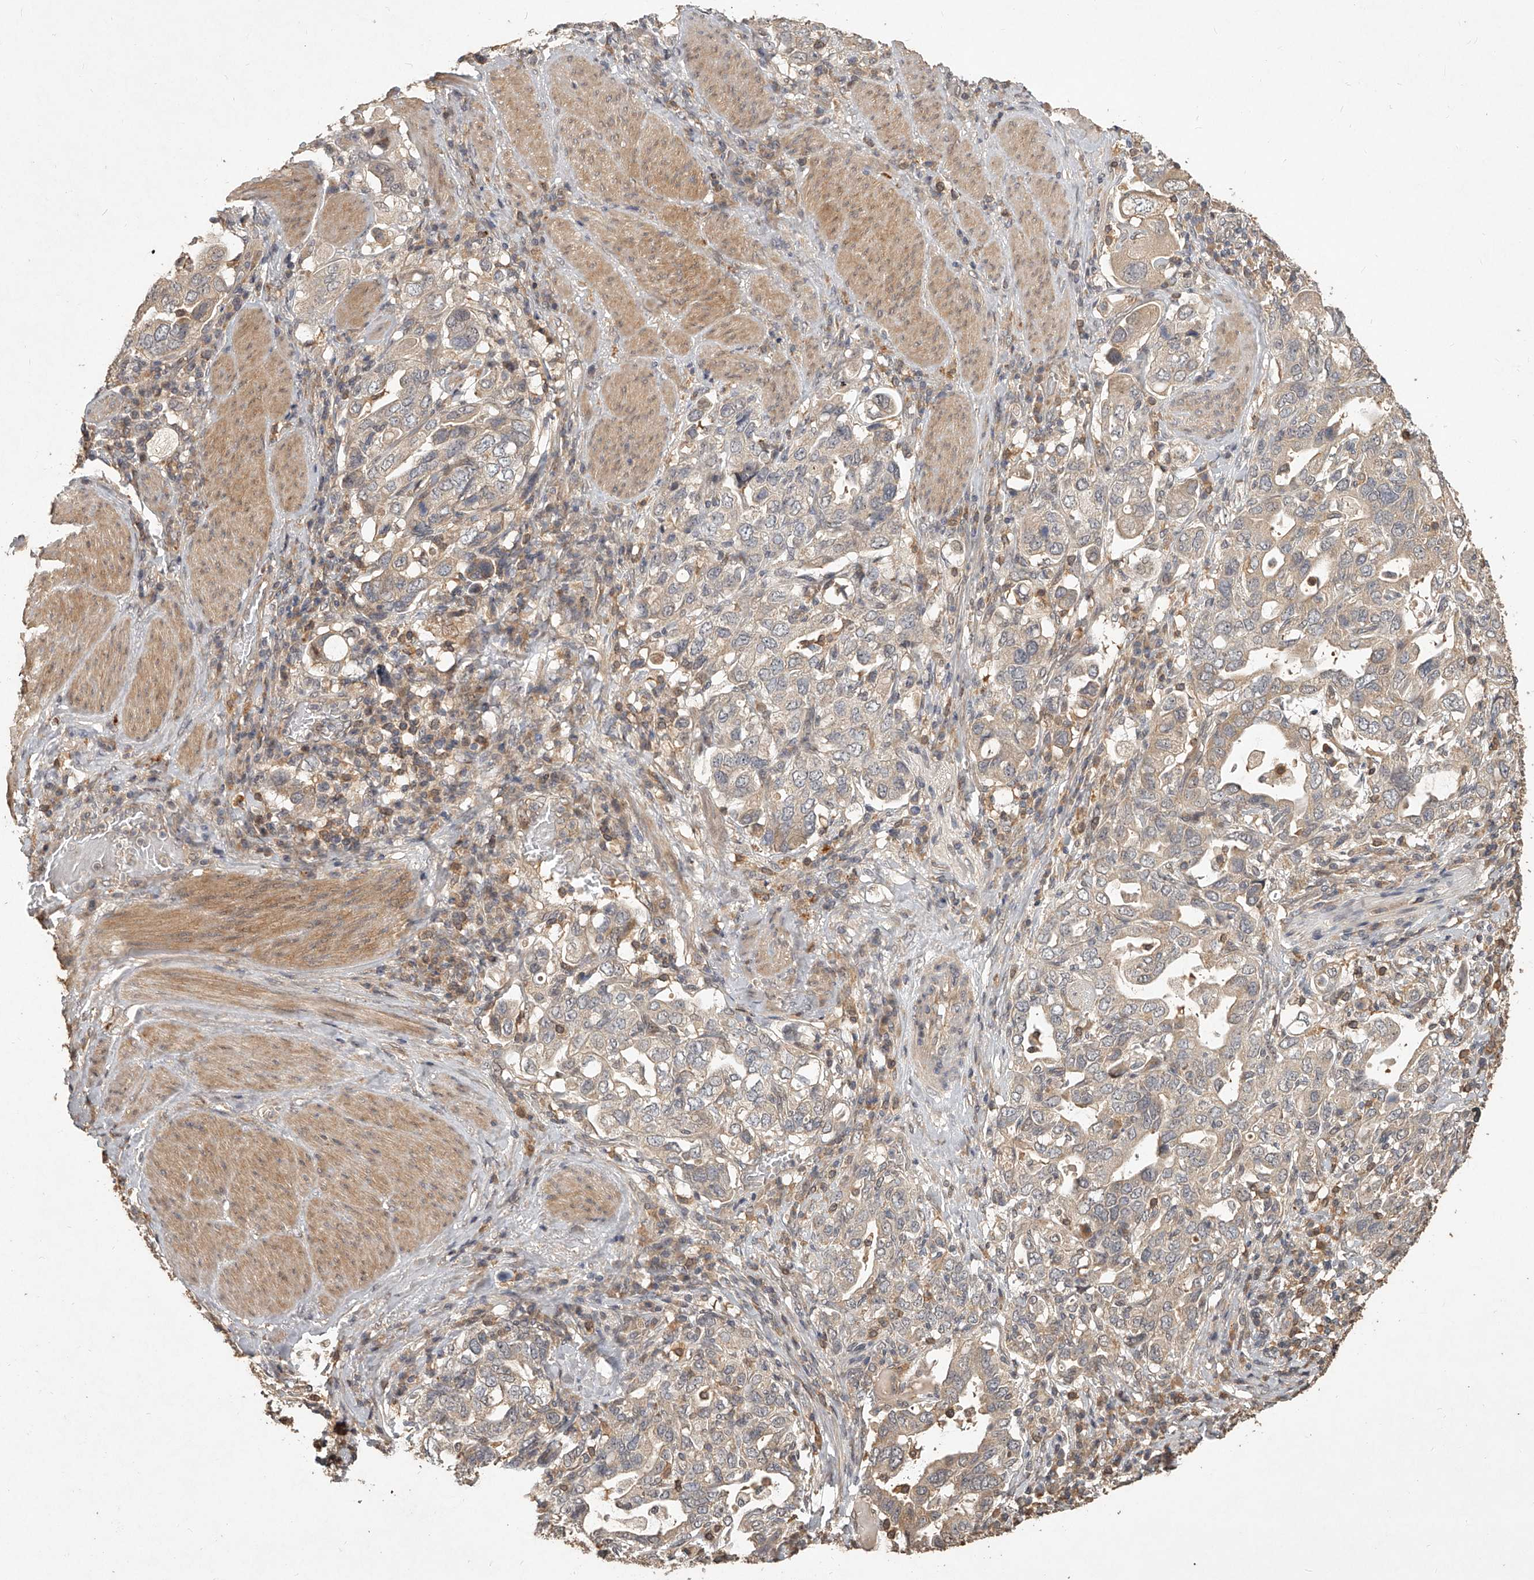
{"staining": {"intensity": "weak", "quantity": "25%-75%", "location": "cytoplasmic/membranous"}, "tissue": "stomach cancer", "cell_type": "Tumor cells", "image_type": "cancer", "snomed": [{"axis": "morphology", "description": "Adenocarcinoma, NOS"}, {"axis": "topography", "description": "Stomach, upper"}], "caption": "Stomach adenocarcinoma stained with DAB (3,3'-diaminobenzidine) IHC demonstrates low levels of weak cytoplasmic/membranous expression in about 25%-75% of tumor cells.", "gene": "SLC37A1", "patient": {"sex": "male", "age": 62}}